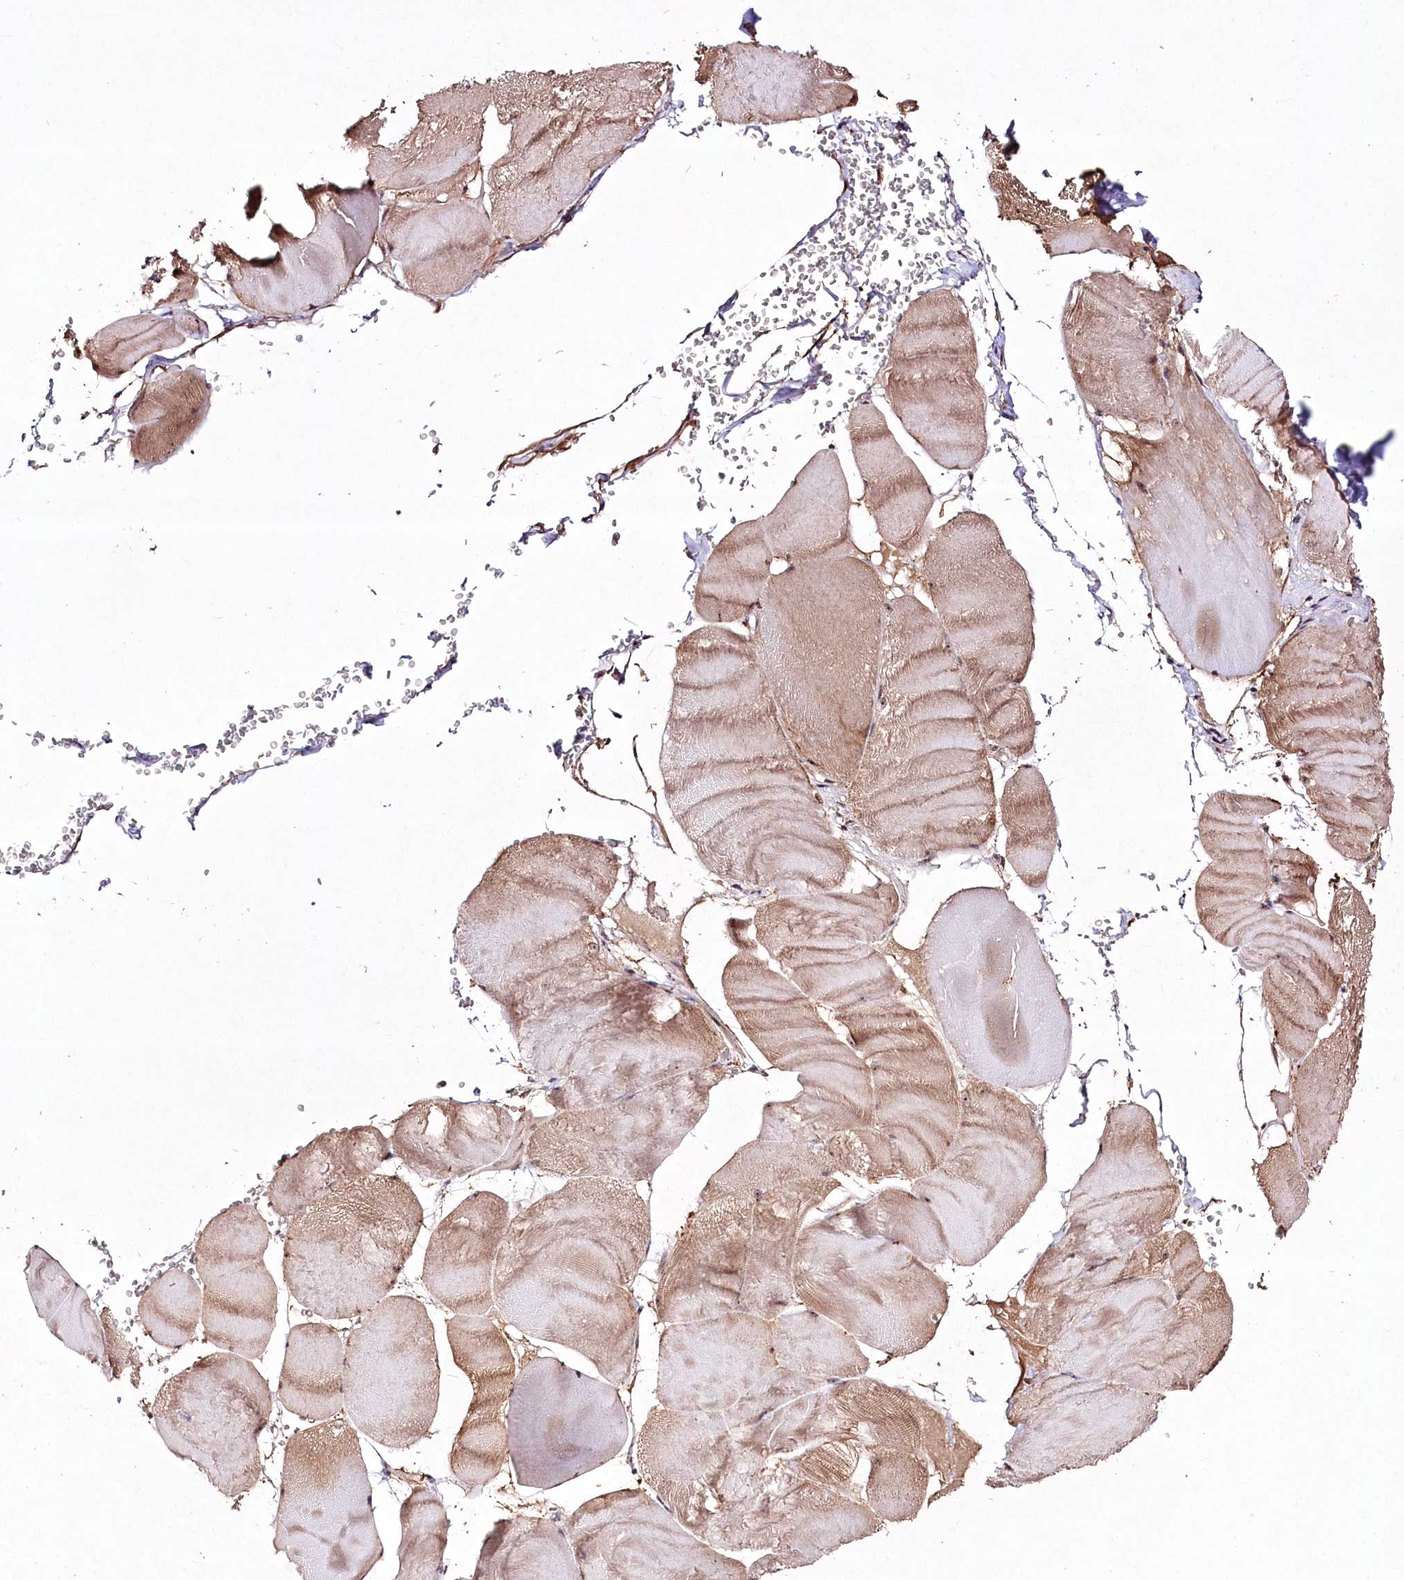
{"staining": {"intensity": "moderate", "quantity": ">75%", "location": "cytoplasmic/membranous"}, "tissue": "skeletal muscle", "cell_type": "Myocytes", "image_type": "normal", "snomed": [{"axis": "morphology", "description": "Normal tissue, NOS"}, {"axis": "morphology", "description": "Basal cell carcinoma"}, {"axis": "topography", "description": "Skeletal muscle"}], "caption": "The photomicrograph shows immunohistochemical staining of unremarkable skeletal muscle. There is moderate cytoplasmic/membranous expression is appreciated in approximately >75% of myocytes.", "gene": "CCDC59", "patient": {"sex": "female", "age": 64}}